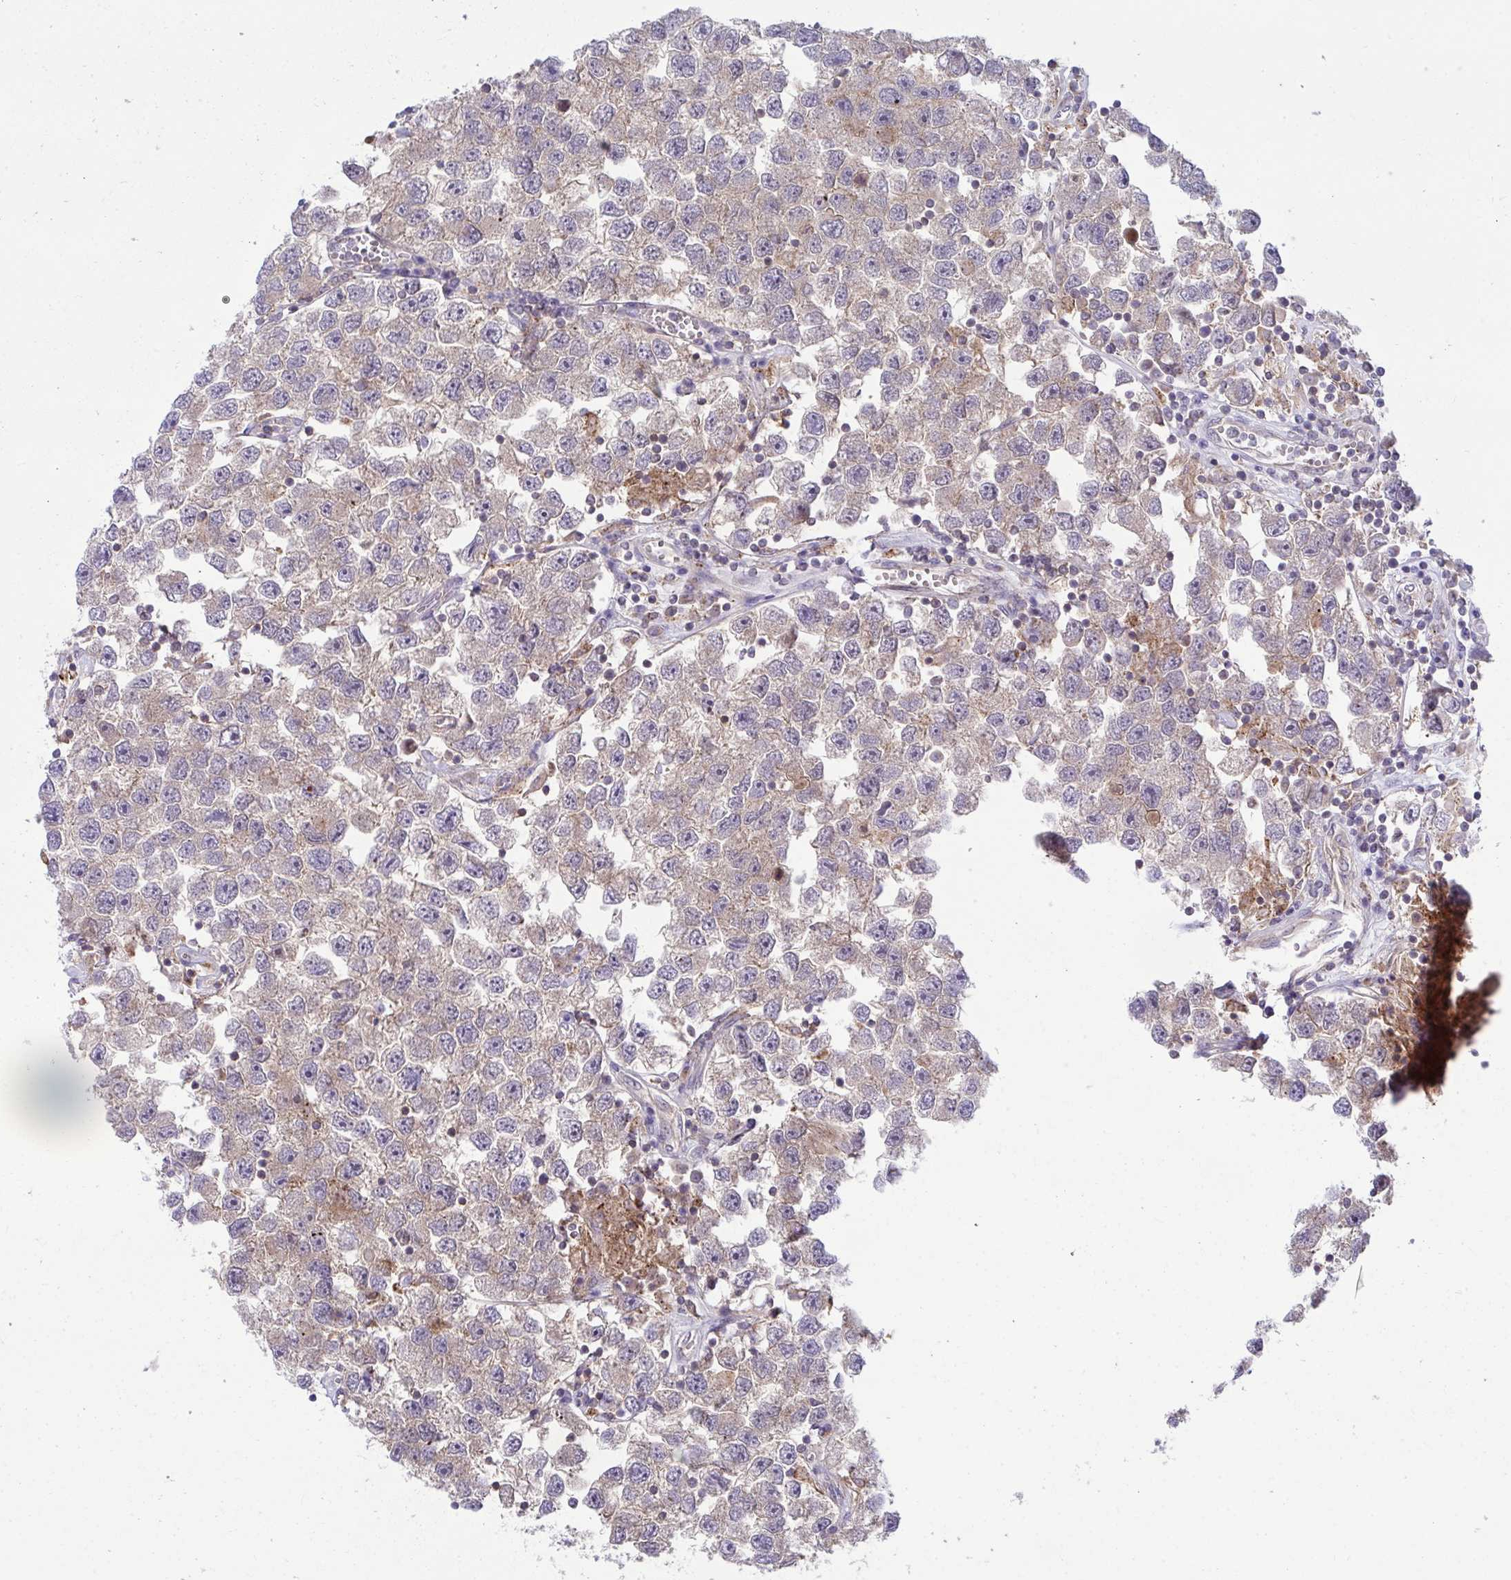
{"staining": {"intensity": "weak", "quantity": ">75%", "location": "cytoplasmic/membranous"}, "tissue": "testis cancer", "cell_type": "Tumor cells", "image_type": "cancer", "snomed": [{"axis": "morphology", "description": "Seminoma, NOS"}, {"axis": "topography", "description": "Testis"}], "caption": "IHC histopathology image of neoplastic tissue: human testis cancer stained using immunohistochemistry (IHC) reveals low levels of weak protein expression localized specifically in the cytoplasmic/membranous of tumor cells, appearing as a cytoplasmic/membranous brown color.", "gene": "IST1", "patient": {"sex": "male", "age": 26}}